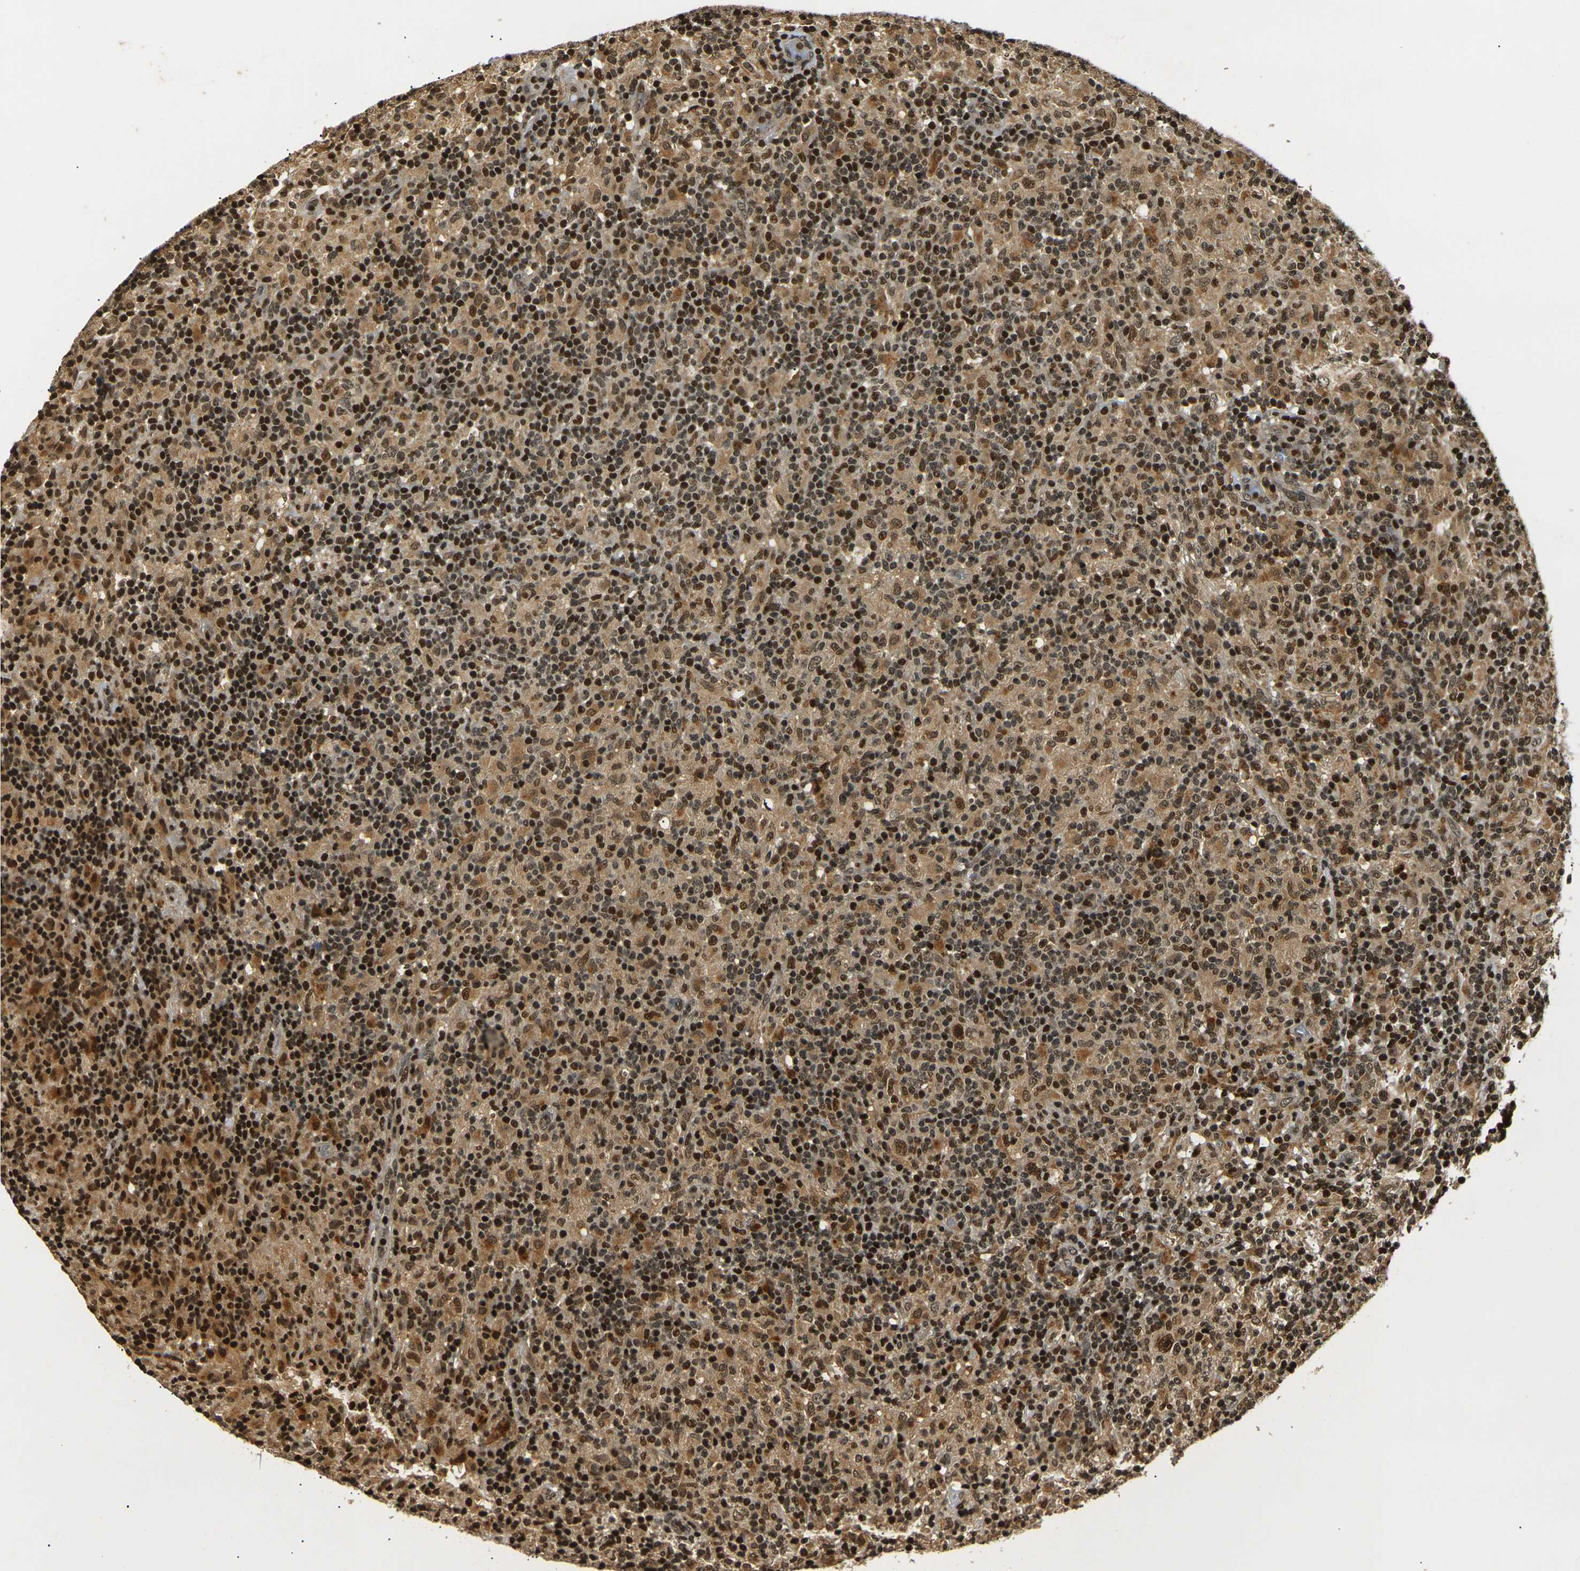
{"staining": {"intensity": "moderate", "quantity": ">75%", "location": "nuclear"}, "tissue": "lymphoma", "cell_type": "Tumor cells", "image_type": "cancer", "snomed": [{"axis": "morphology", "description": "Hodgkin's disease, NOS"}, {"axis": "topography", "description": "Lymph node"}], "caption": "Immunohistochemistry (DAB) staining of Hodgkin's disease exhibits moderate nuclear protein staining in approximately >75% of tumor cells.", "gene": "ACTL6A", "patient": {"sex": "male", "age": 70}}